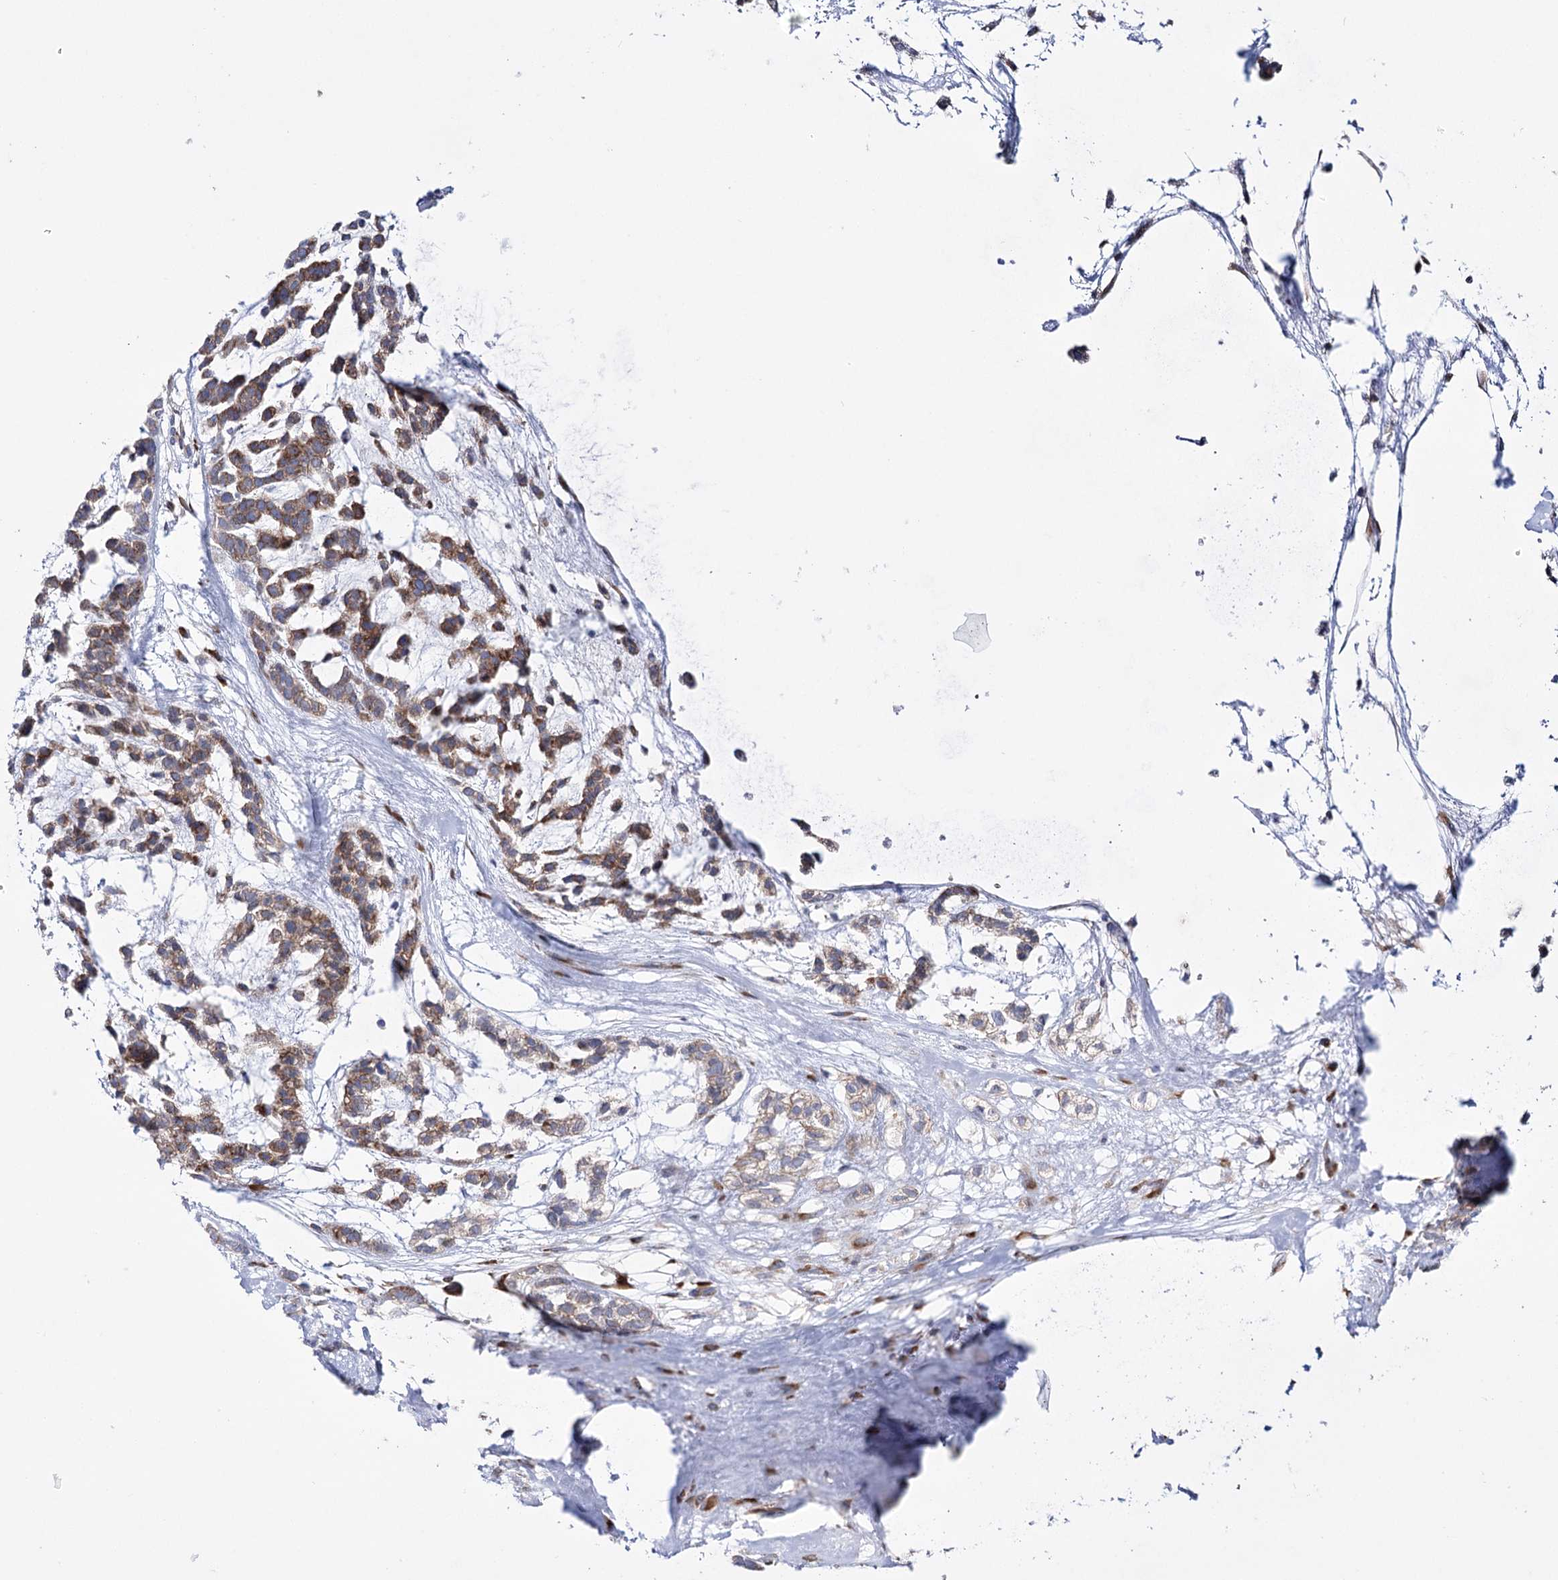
{"staining": {"intensity": "weak", "quantity": ">75%", "location": "cytoplasmic/membranous"}, "tissue": "head and neck cancer", "cell_type": "Tumor cells", "image_type": "cancer", "snomed": [{"axis": "morphology", "description": "Adenocarcinoma, NOS"}, {"axis": "morphology", "description": "Adenoma, NOS"}, {"axis": "topography", "description": "Head-Neck"}], "caption": "Protein staining exhibits weak cytoplasmic/membranous positivity in about >75% of tumor cells in head and neck cancer (adenoma).", "gene": "METTL5", "patient": {"sex": "female", "age": 55}}